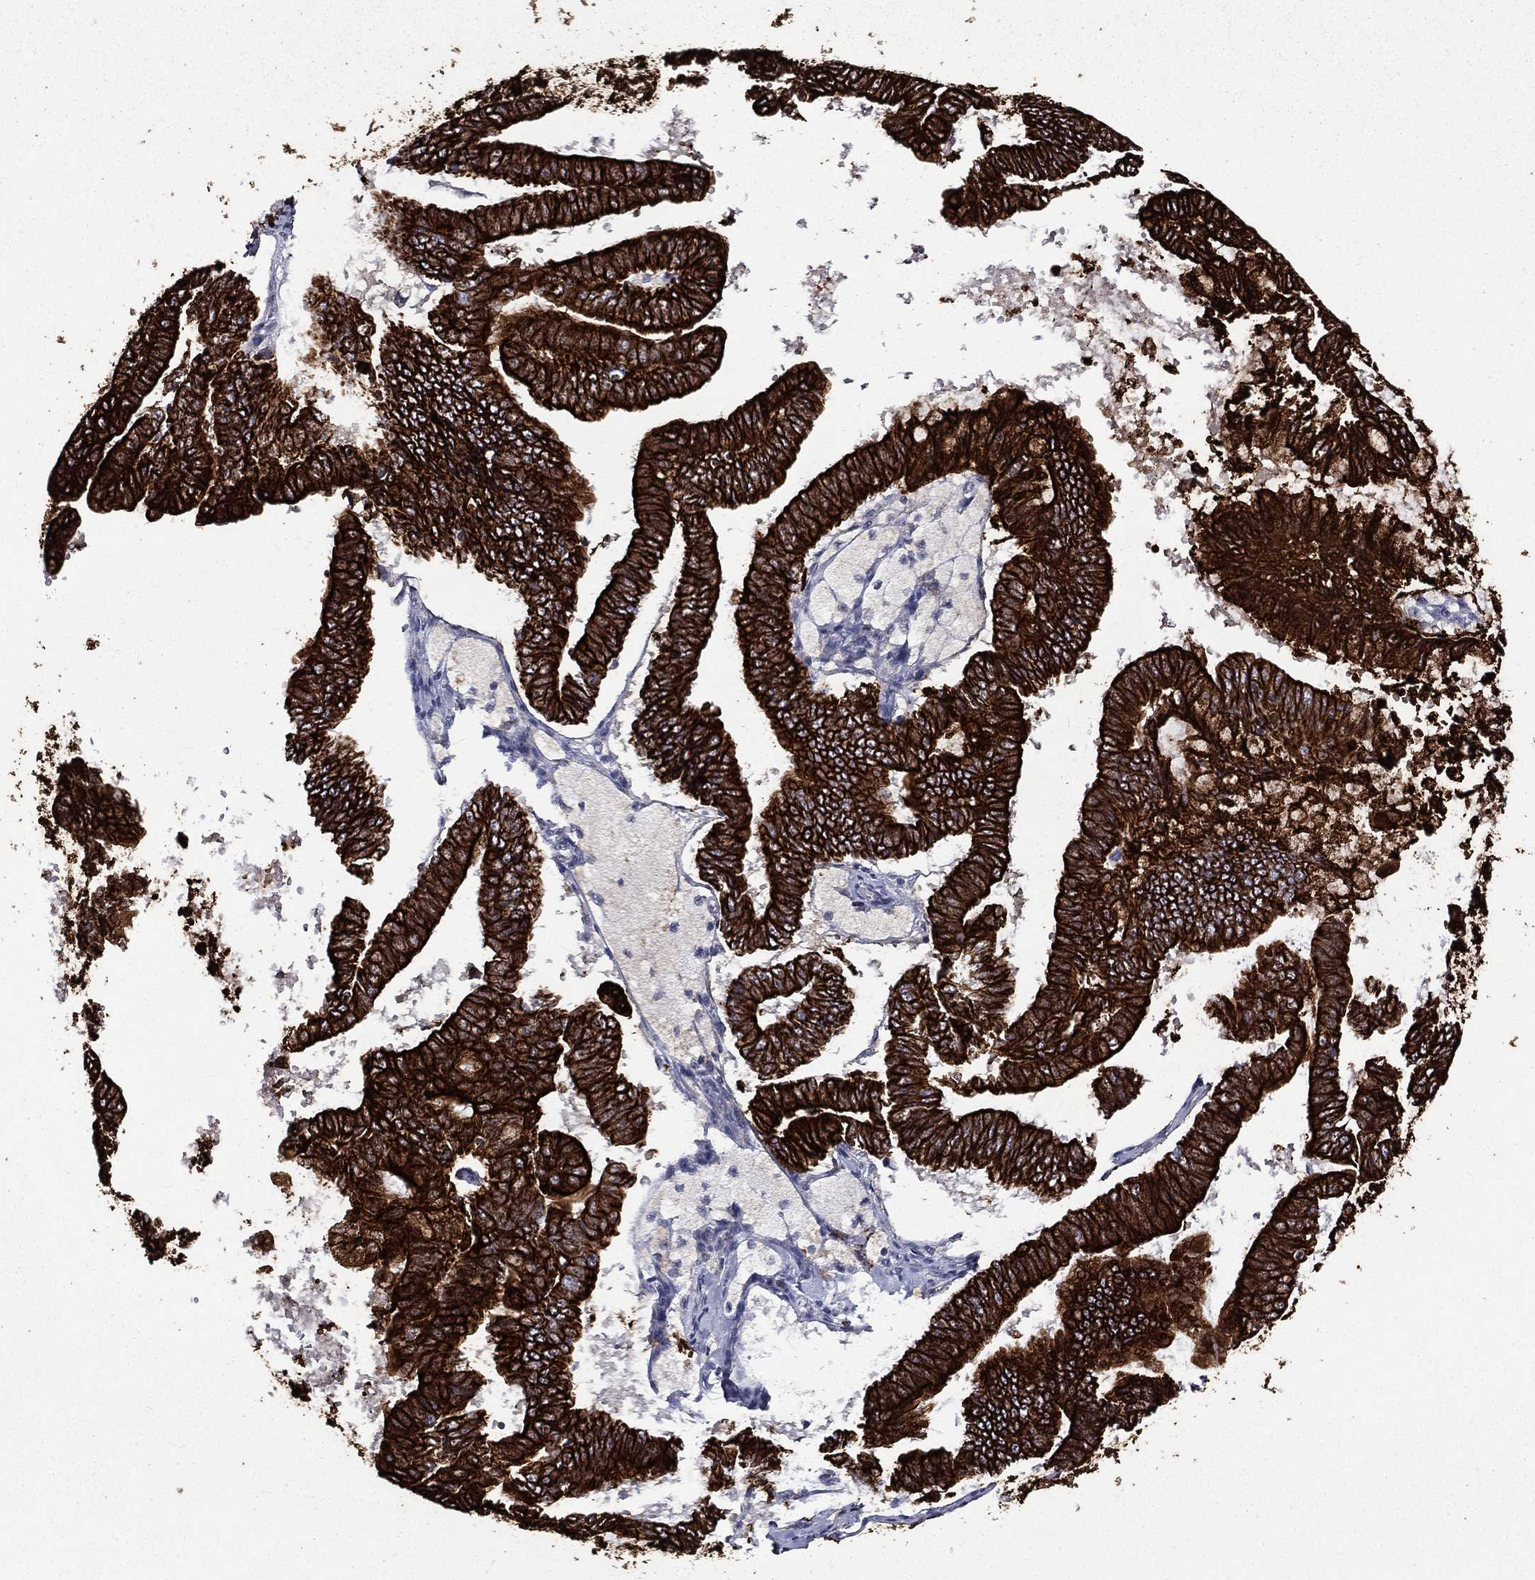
{"staining": {"intensity": "strong", "quantity": ">75%", "location": "cytoplasmic/membranous"}, "tissue": "endometrial cancer", "cell_type": "Tumor cells", "image_type": "cancer", "snomed": [{"axis": "morphology", "description": "Adenocarcinoma, NOS"}, {"axis": "topography", "description": "Endometrium"}], "caption": "Immunohistochemical staining of adenocarcinoma (endometrial) displays strong cytoplasmic/membranous protein positivity in approximately >75% of tumor cells.", "gene": "KRT7", "patient": {"sex": "female", "age": 63}}